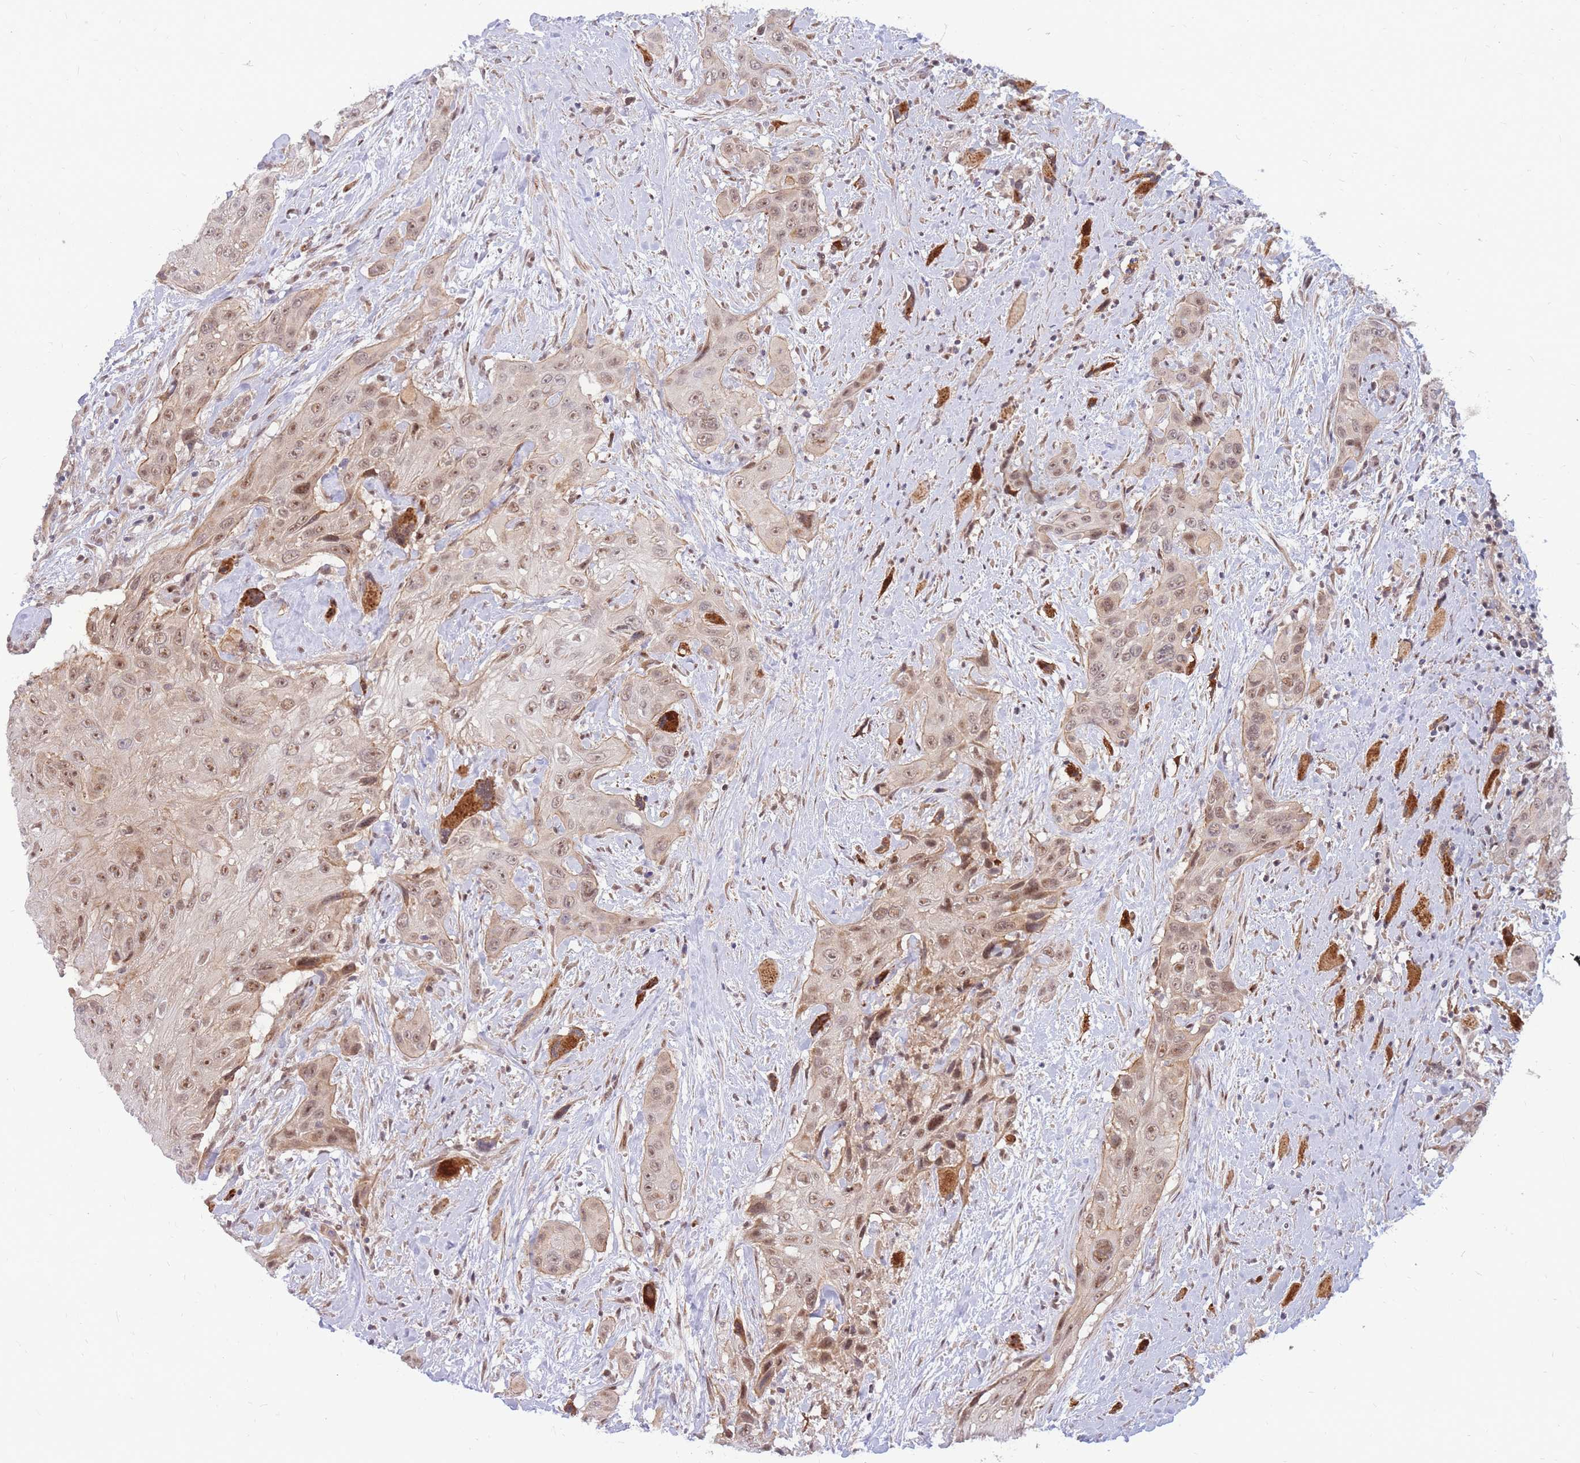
{"staining": {"intensity": "moderate", "quantity": ">75%", "location": "cytoplasmic/membranous,nuclear"}, "tissue": "head and neck cancer", "cell_type": "Tumor cells", "image_type": "cancer", "snomed": [{"axis": "morphology", "description": "Squamous cell carcinoma, NOS"}, {"axis": "topography", "description": "Head-Neck"}], "caption": "Approximately >75% of tumor cells in human head and neck squamous cell carcinoma show moderate cytoplasmic/membranous and nuclear protein staining as visualized by brown immunohistochemical staining.", "gene": "ERICH6B", "patient": {"sex": "male", "age": 81}}